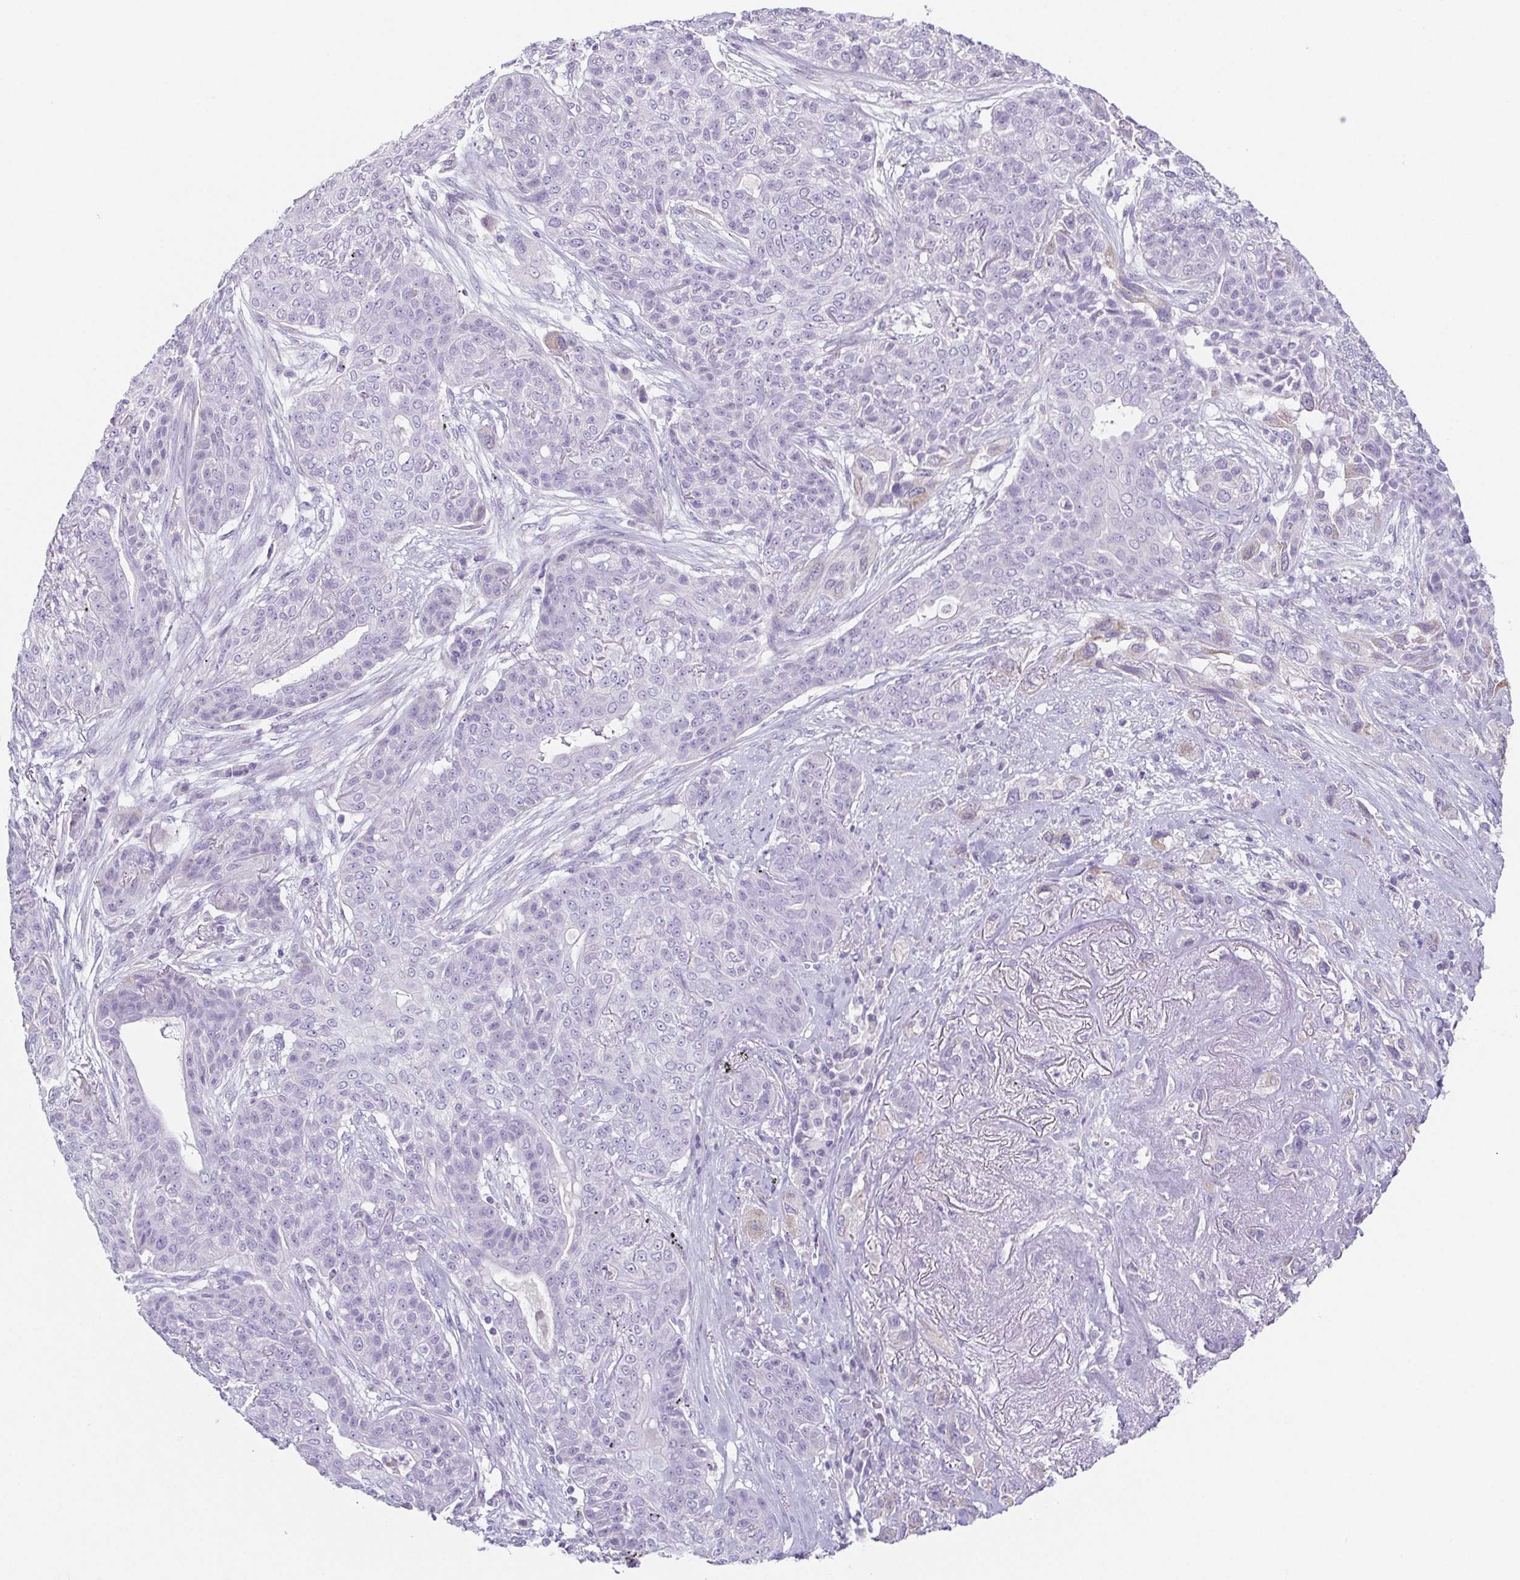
{"staining": {"intensity": "negative", "quantity": "none", "location": "none"}, "tissue": "lung cancer", "cell_type": "Tumor cells", "image_type": "cancer", "snomed": [{"axis": "morphology", "description": "Squamous cell carcinoma, NOS"}, {"axis": "topography", "description": "Lung"}], "caption": "Human lung cancer (squamous cell carcinoma) stained for a protein using IHC demonstrates no positivity in tumor cells.", "gene": "HDGFL1", "patient": {"sex": "female", "age": 70}}